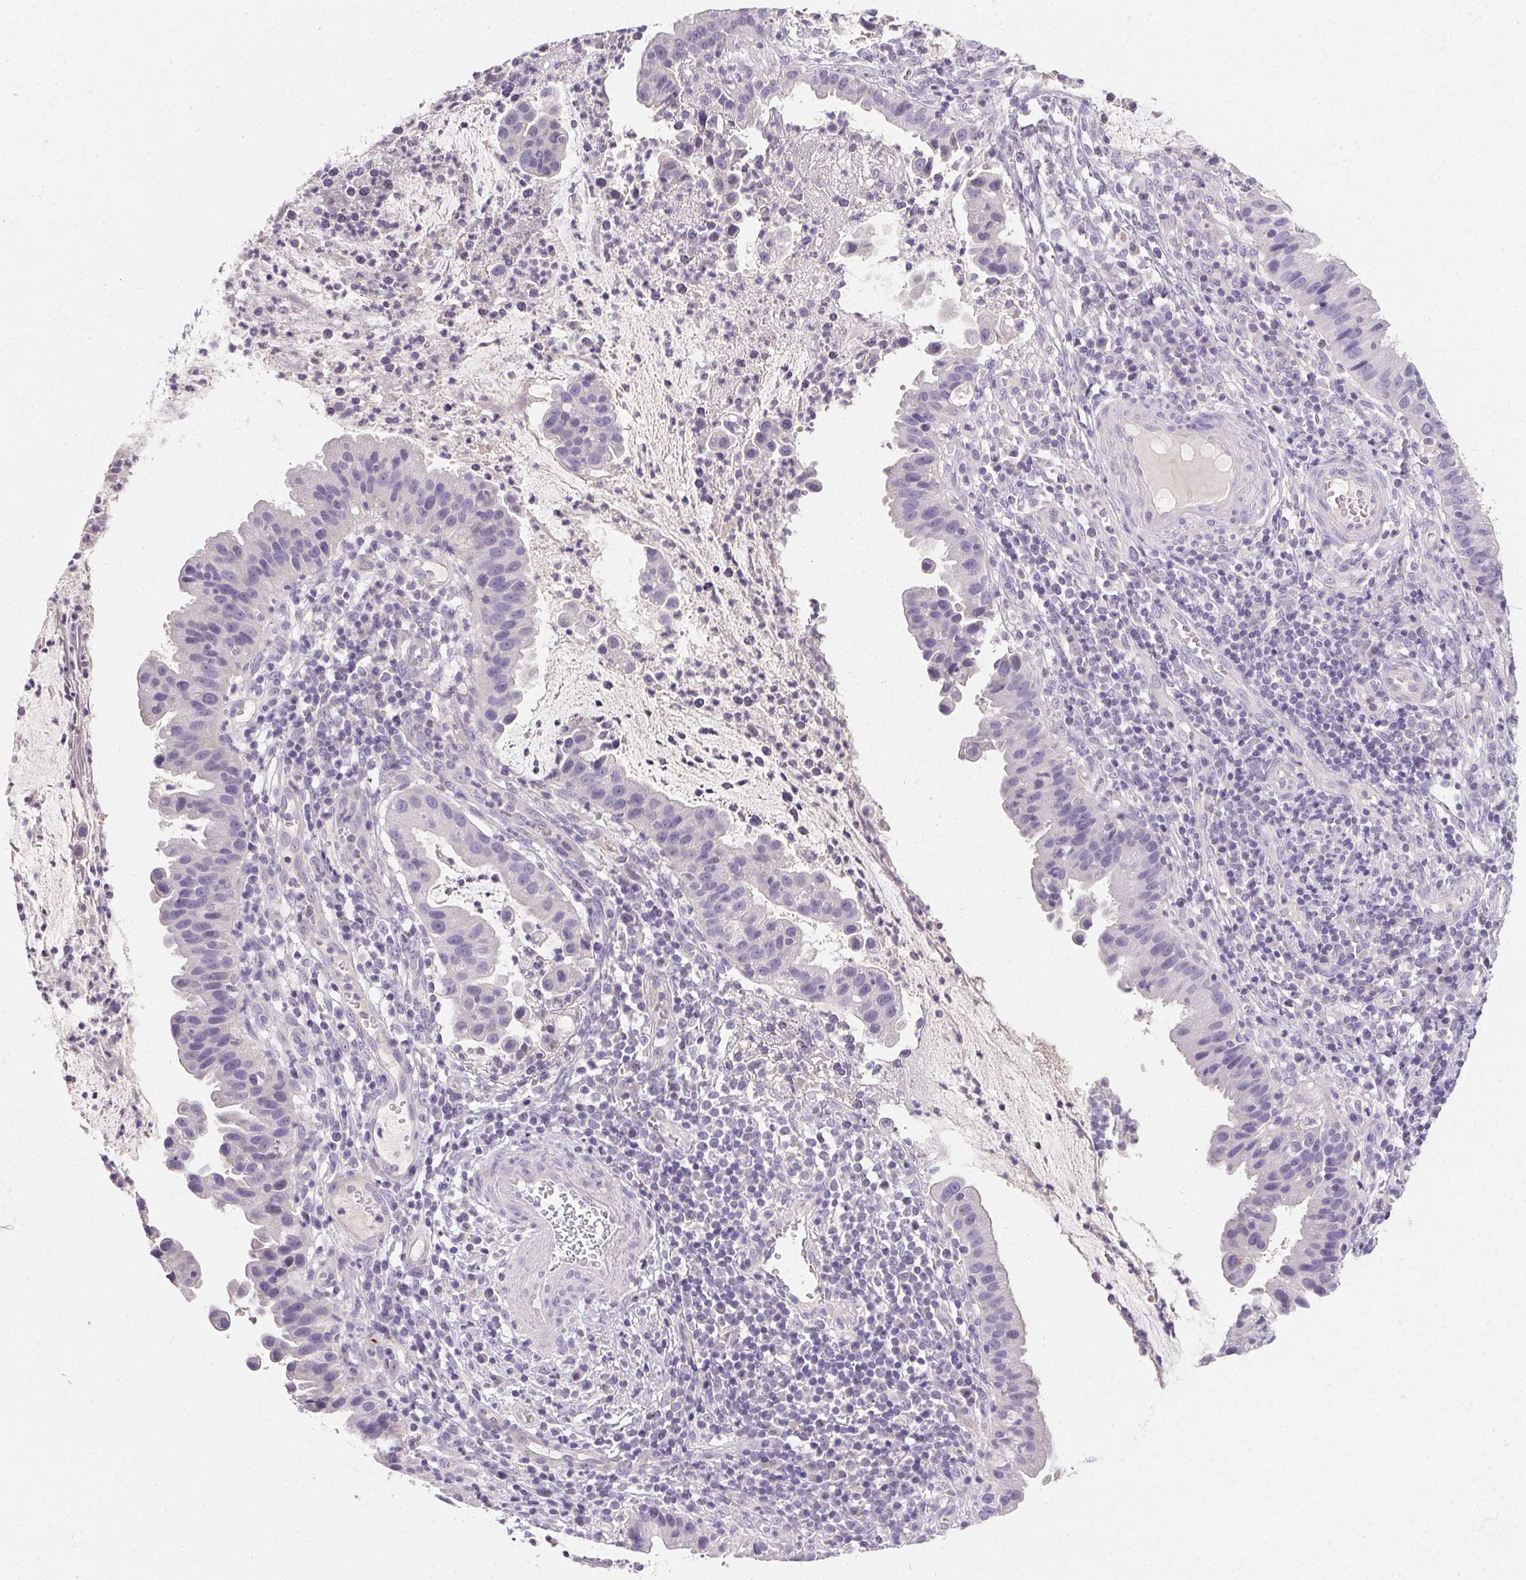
{"staining": {"intensity": "negative", "quantity": "none", "location": "none"}, "tissue": "cervical cancer", "cell_type": "Tumor cells", "image_type": "cancer", "snomed": [{"axis": "morphology", "description": "Adenocarcinoma, NOS"}, {"axis": "topography", "description": "Cervix"}], "caption": "Human cervical cancer (adenocarcinoma) stained for a protein using immunohistochemistry (IHC) exhibits no staining in tumor cells.", "gene": "TRIP13", "patient": {"sex": "female", "age": 34}}